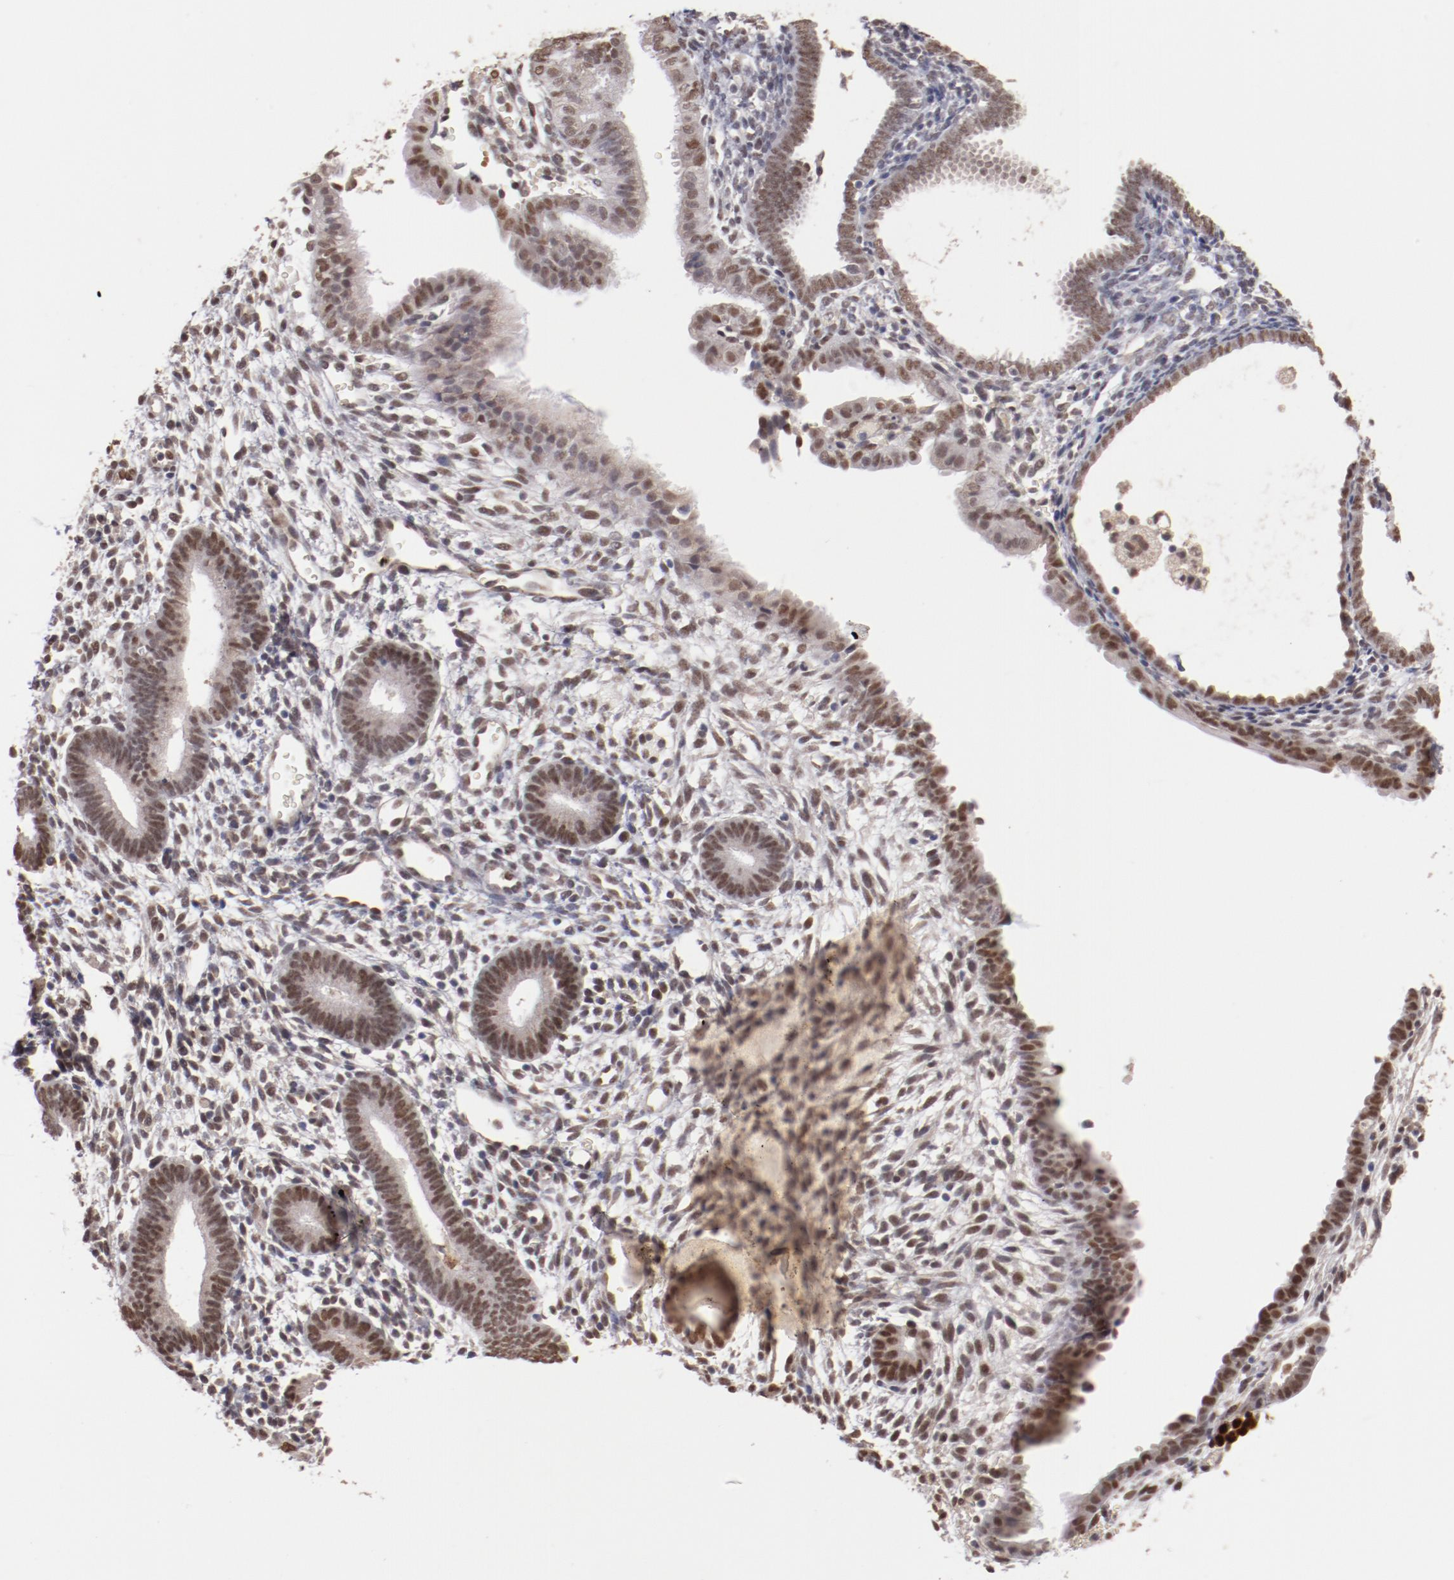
{"staining": {"intensity": "weak", "quantity": ">75%", "location": "nuclear"}, "tissue": "endometrium", "cell_type": "Cells in endometrial stroma", "image_type": "normal", "snomed": [{"axis": "morphology", "description": "Normal tissue, NOS"}, {"axis": "topography", "description": "Smooth muscle"}, {"axis": "topography", "description": "Endometrium"}], "caption": "The immunohistochemical stain highlights weak nuclear staining in cells in endometrial stroma of benign endometrium. The staining was performed using DAB (3,3'-diaminobenzidine), with brown indicating positive protein expression. Nuclei are stained blue with hematoxylin.", "gene": "NFE2", "patient": {"sex": "female", "age": 57}}